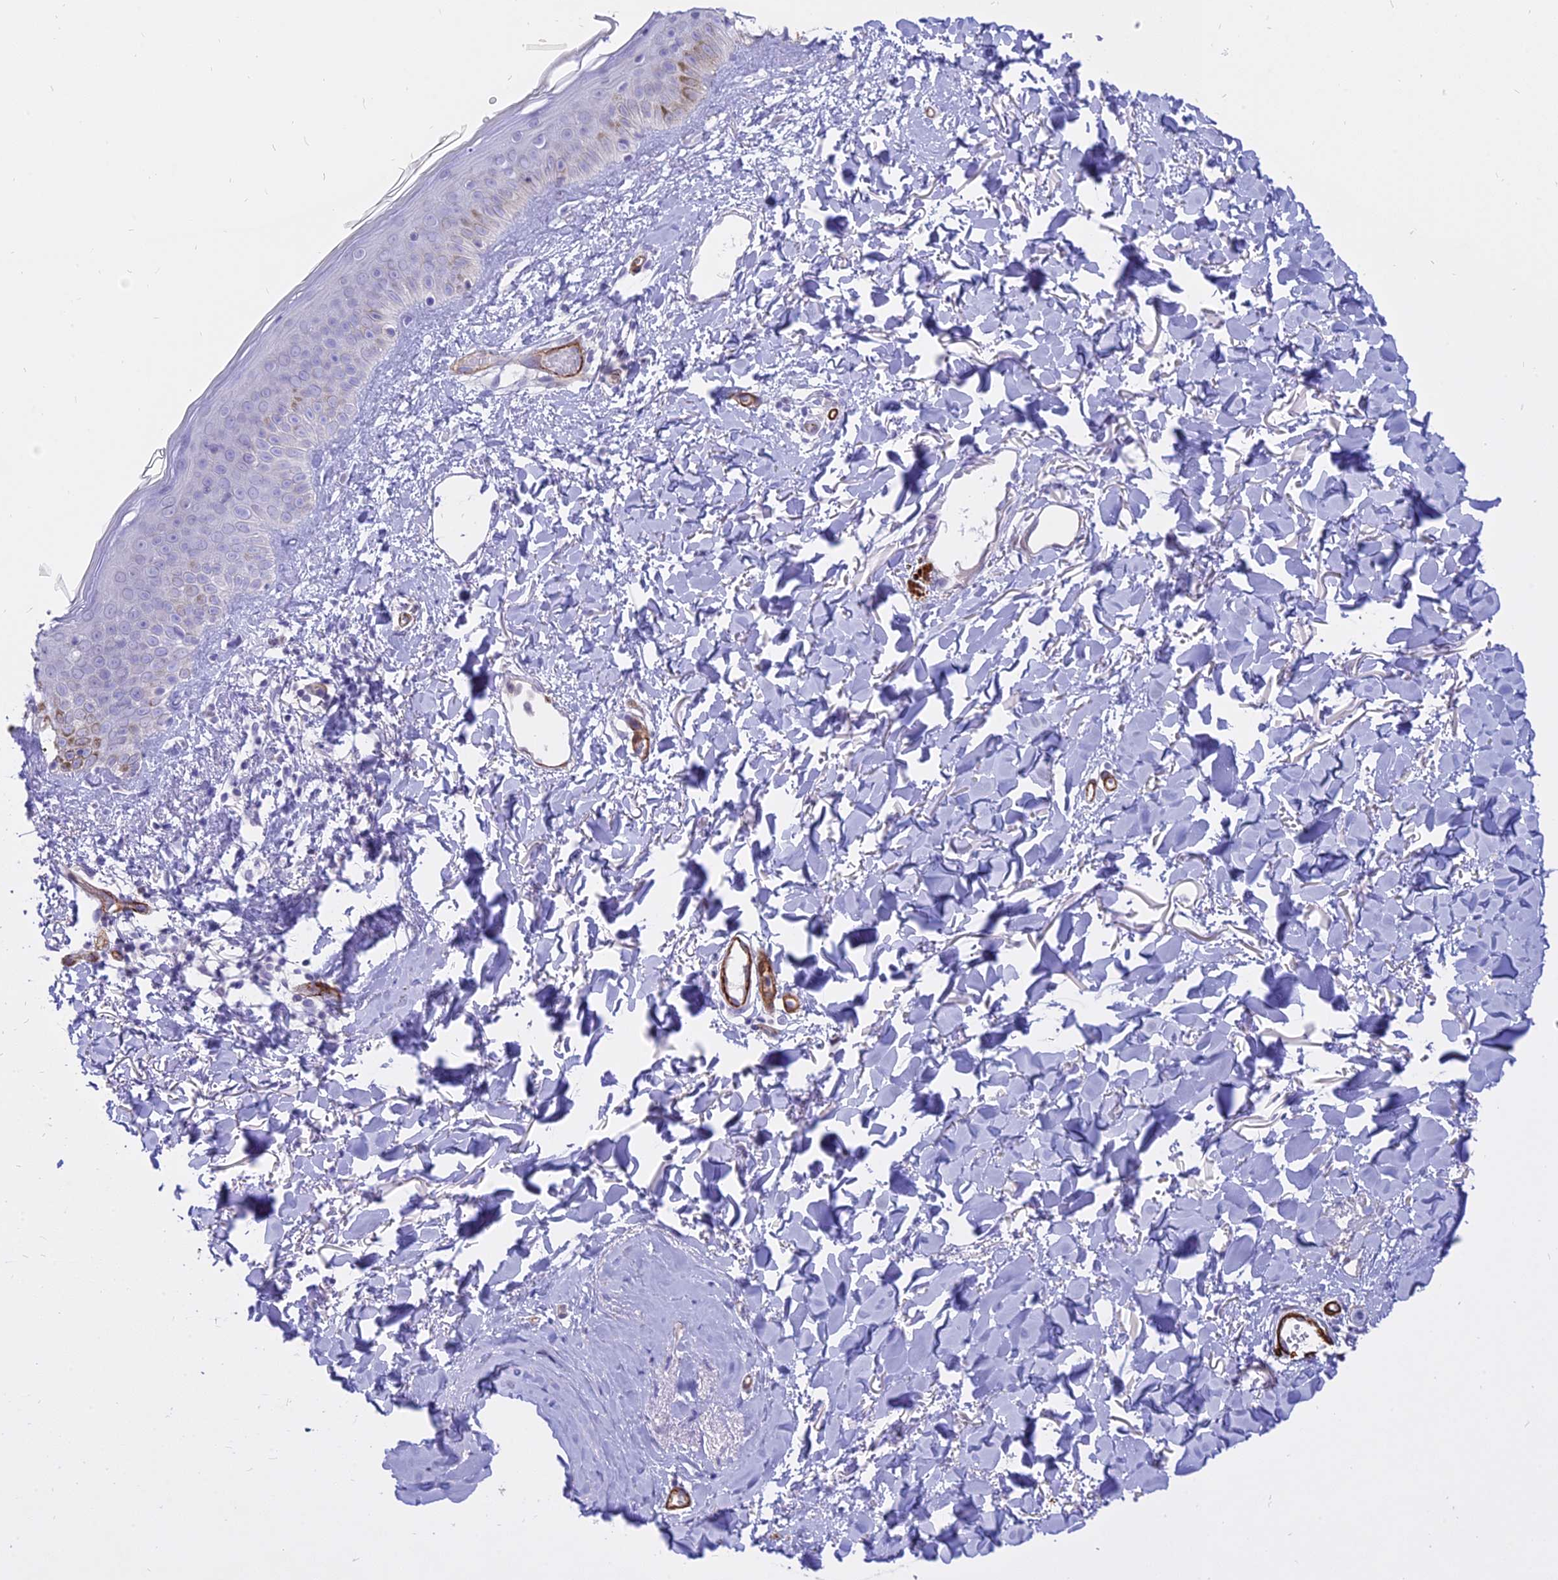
{"staining": {"intensity": "negative", "quantity": "none", "location": "none"}, "tissue": "skin", "cell_type": "Fibroblasts", "image_type": "normal", "snomed": [{"axis": "morphology", "description": "Normal tissue, NOS"}, {"axis": "topography", "description": "Skin"}], "caption": "This image is of unremarkable skin stained with immunohistochemistry (IHC) to label a protein in brown with the nuclei are counter-stained blue. There is no expression in fibroblasts. Brightfield microscopy of immunohistochemistry (IHC) stained with DAB (brown) and hematoxylin (blue), captured at high magnification.", "gene": "CENPV", "patient": {"sex": "female", "age": 58}}